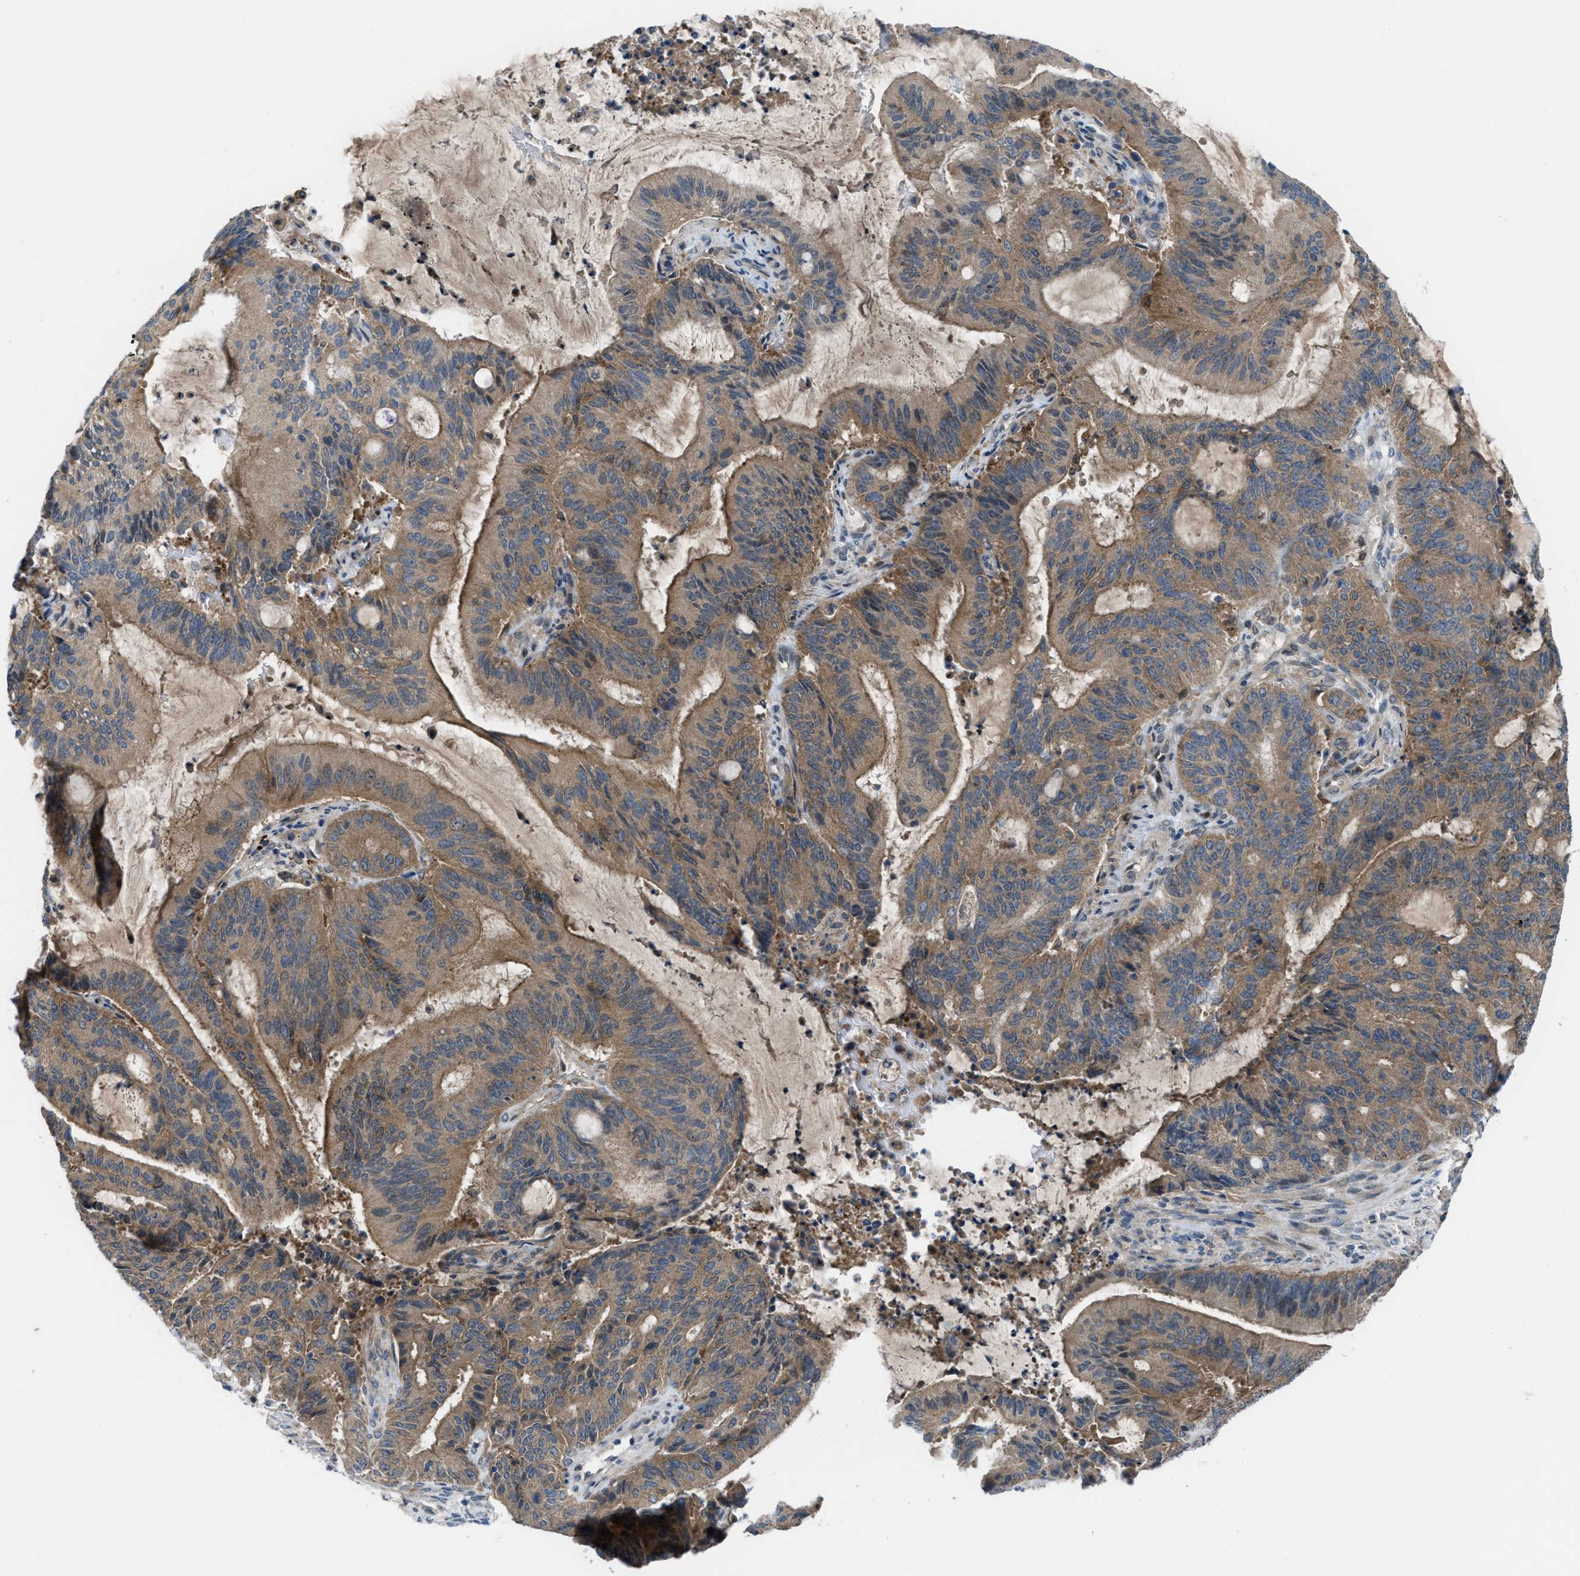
{"staining": {"intensity": "moderate", "quantity": ">75%", "location": "cytoplasmic/membranous"}, "tissue": "liver cancer", "cell_type": "Tumor cells", "image_type": "cancer", "snomed": [{"axis": "morphology", "description": "Normal tissue, NOS"}, {"axis": "morphology", "description": "Cholangiocarcinoma"}, {"axis": "topography", "description": "Liver"}, {"axis": "topography", "description": "Peripheral nerve tissue"}], "caption": "Immunohistochemistry histopathology image of human liver cholangiocarcinoma stained for a protein (brown), which exhibits medium levels of moderate cytoplasmic/membranous staining in approximately >75% of tumor cells.", "gene": "BAZ2B", "patient": {"sex": "female", "age": 73}}